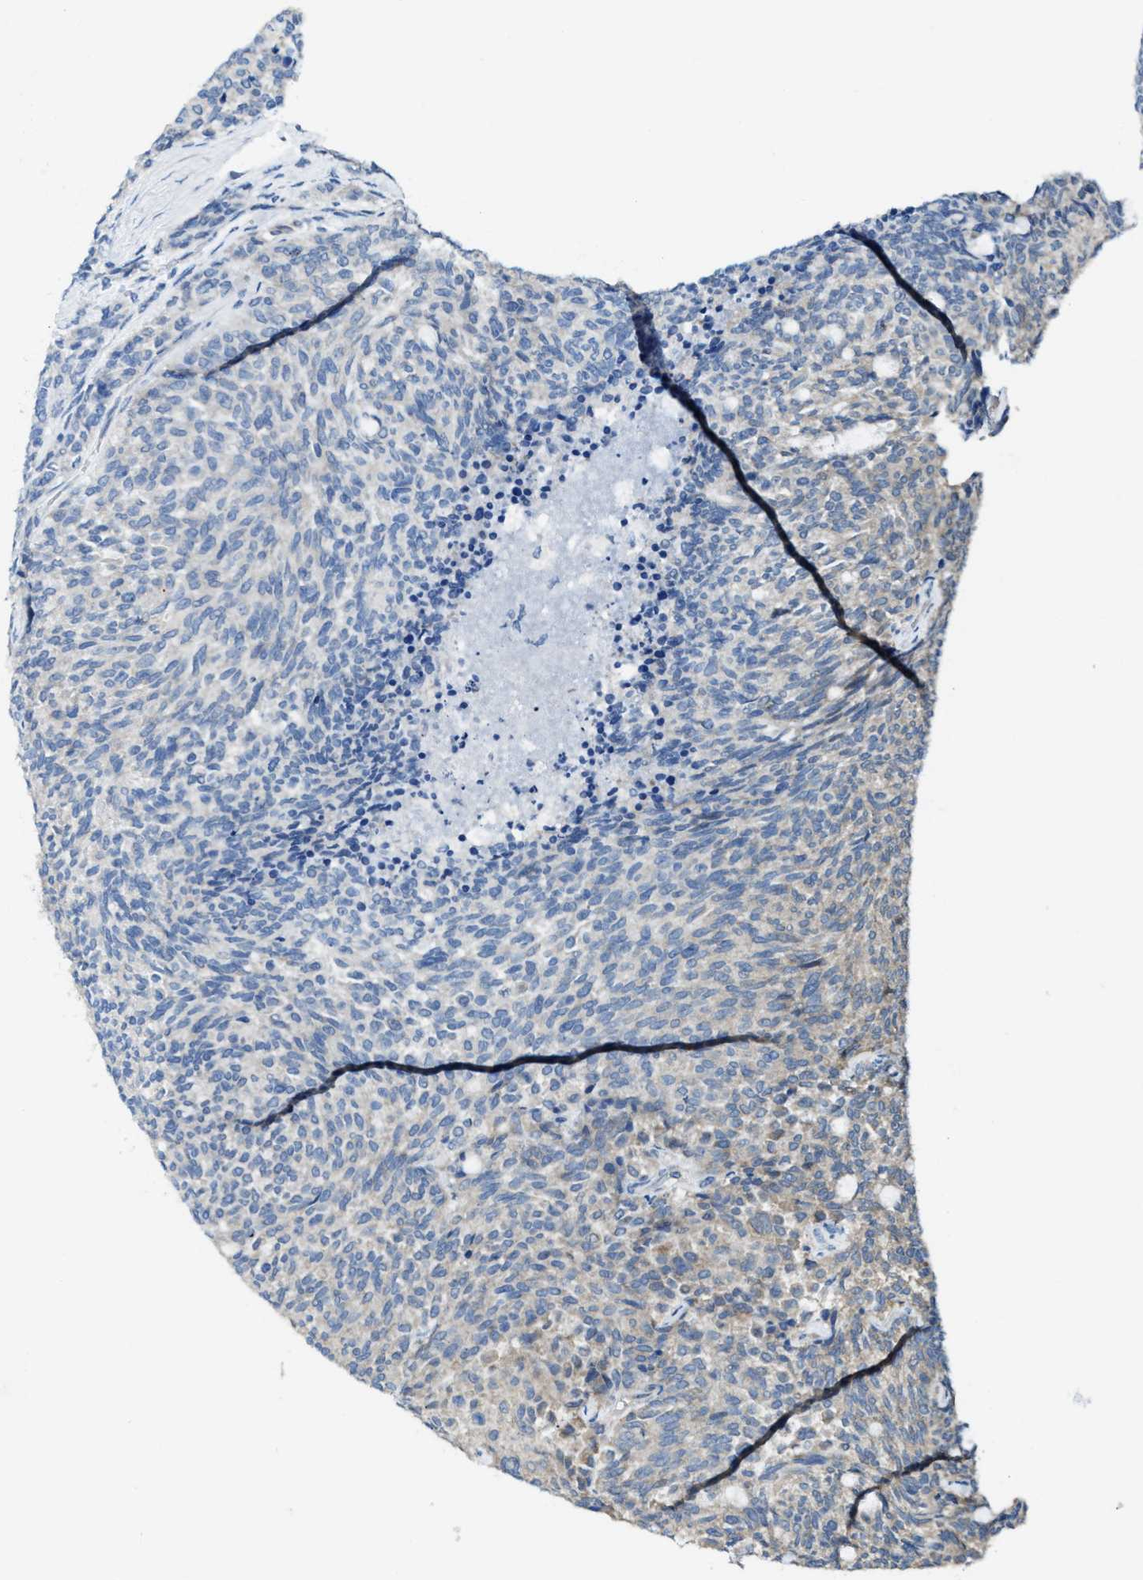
{"staining": {"intensity": "negative", "quantity": "none", "location": "none"}, "tissue": "carcinoid", "cell_type": "Tumor cells", "image_type": "cancer", "snomed": [{"axis": "morphology", "description": "Carcinoid, malignant, NOS"}, {"axis": "topography", "description": "Pancreas"}], "caption": "Immunohistochemistry of human carcinoid demonstrates no positivity in tumor cells.", "gene": "PDP2", "patient": {"sex": "female", "age": 54}}